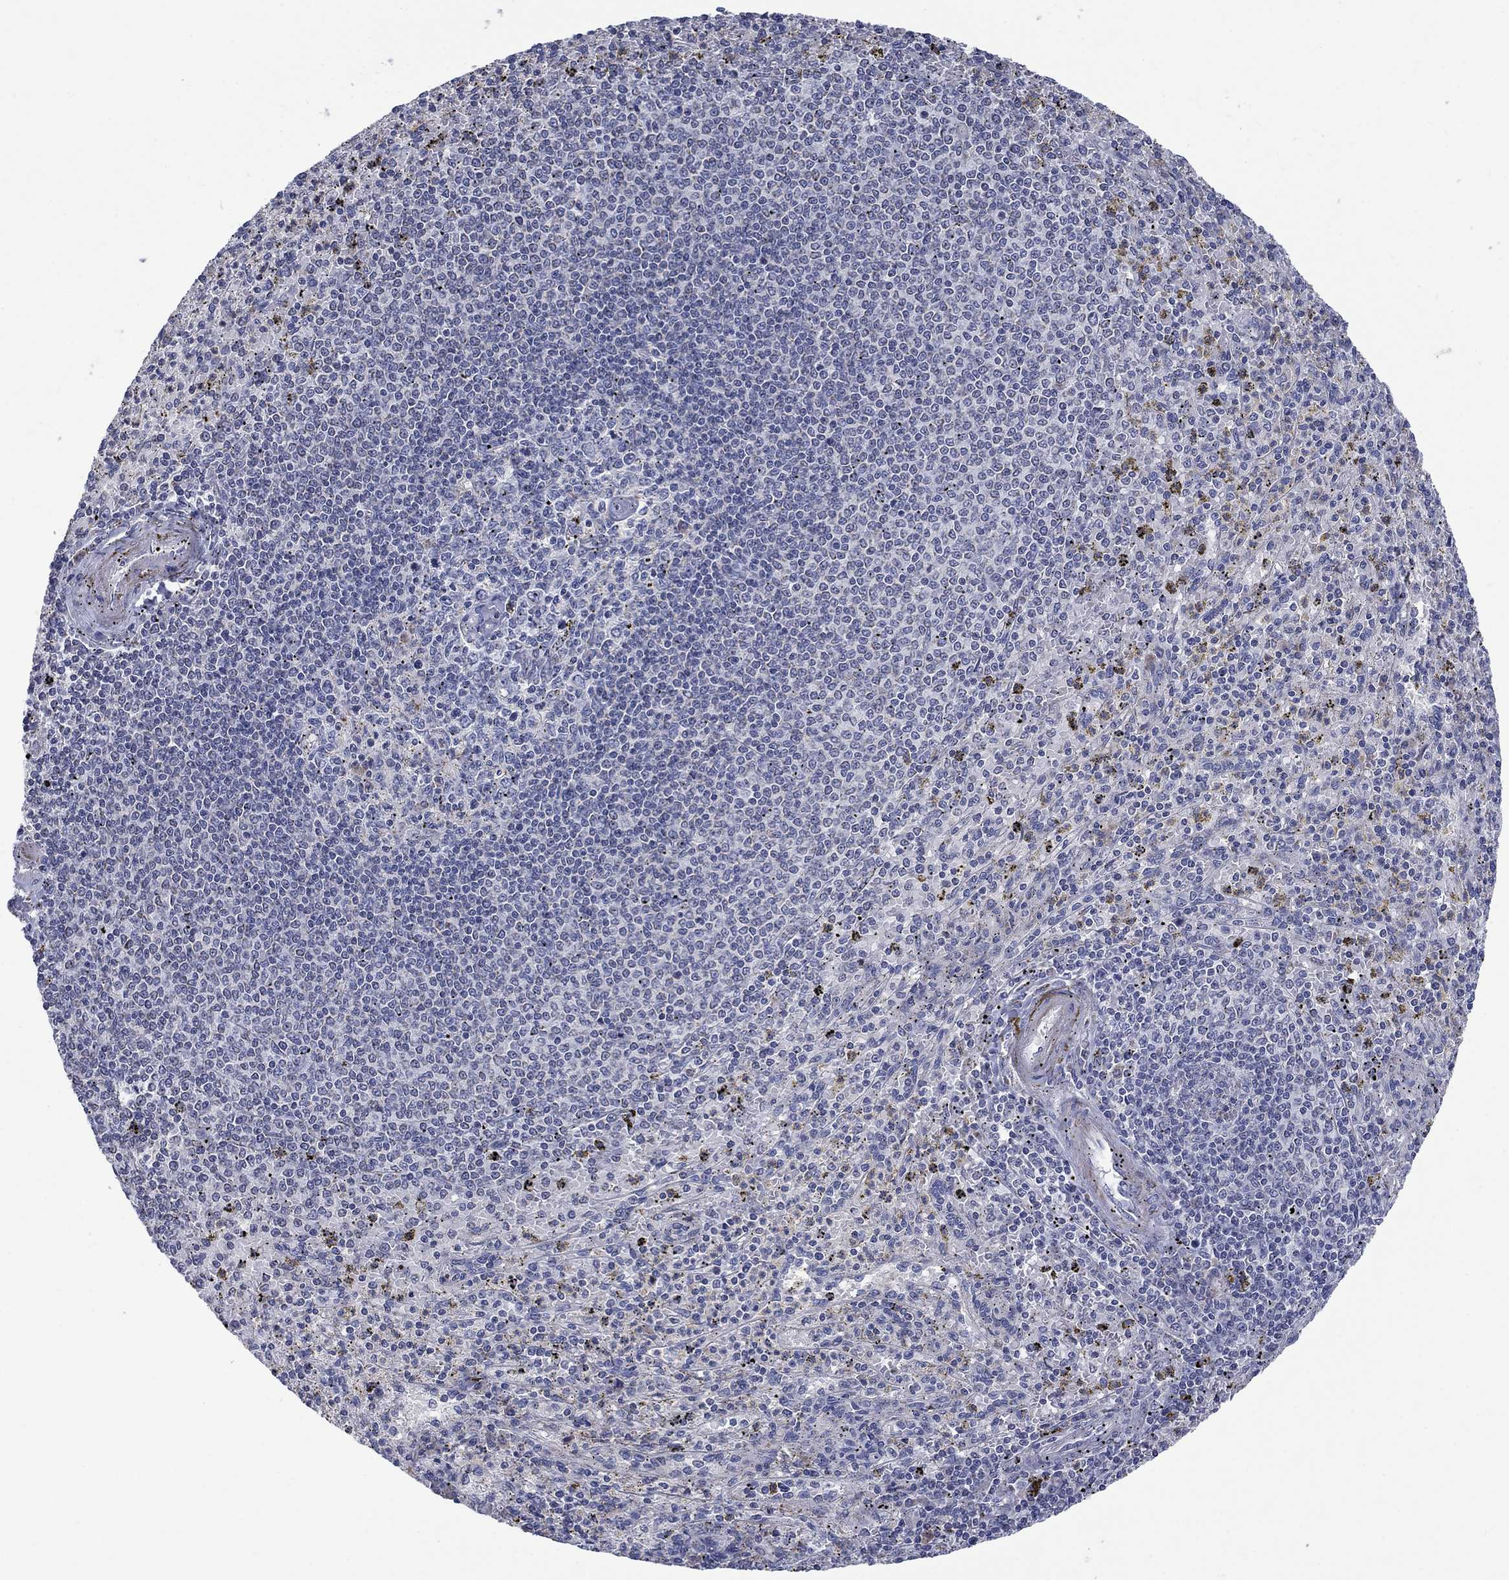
{"staining": {"intensity": "negative", "quantity": "none", "location": "none"}, "tissue": "spleen", "cell_type": "Cells in red pulp", "image_type": "normal", "snomed": [{"axis": "morphology", "description": "Normal tissue, NOS"}, {"axis": "topography", "description": "Spleen"}], "caption": "Spleen stained for a protein using immunohistochemistry (IHC) shows no positivity cells in red pulp.", "gene": "FRK", "patient": {"sex": "male", "age": 60}}